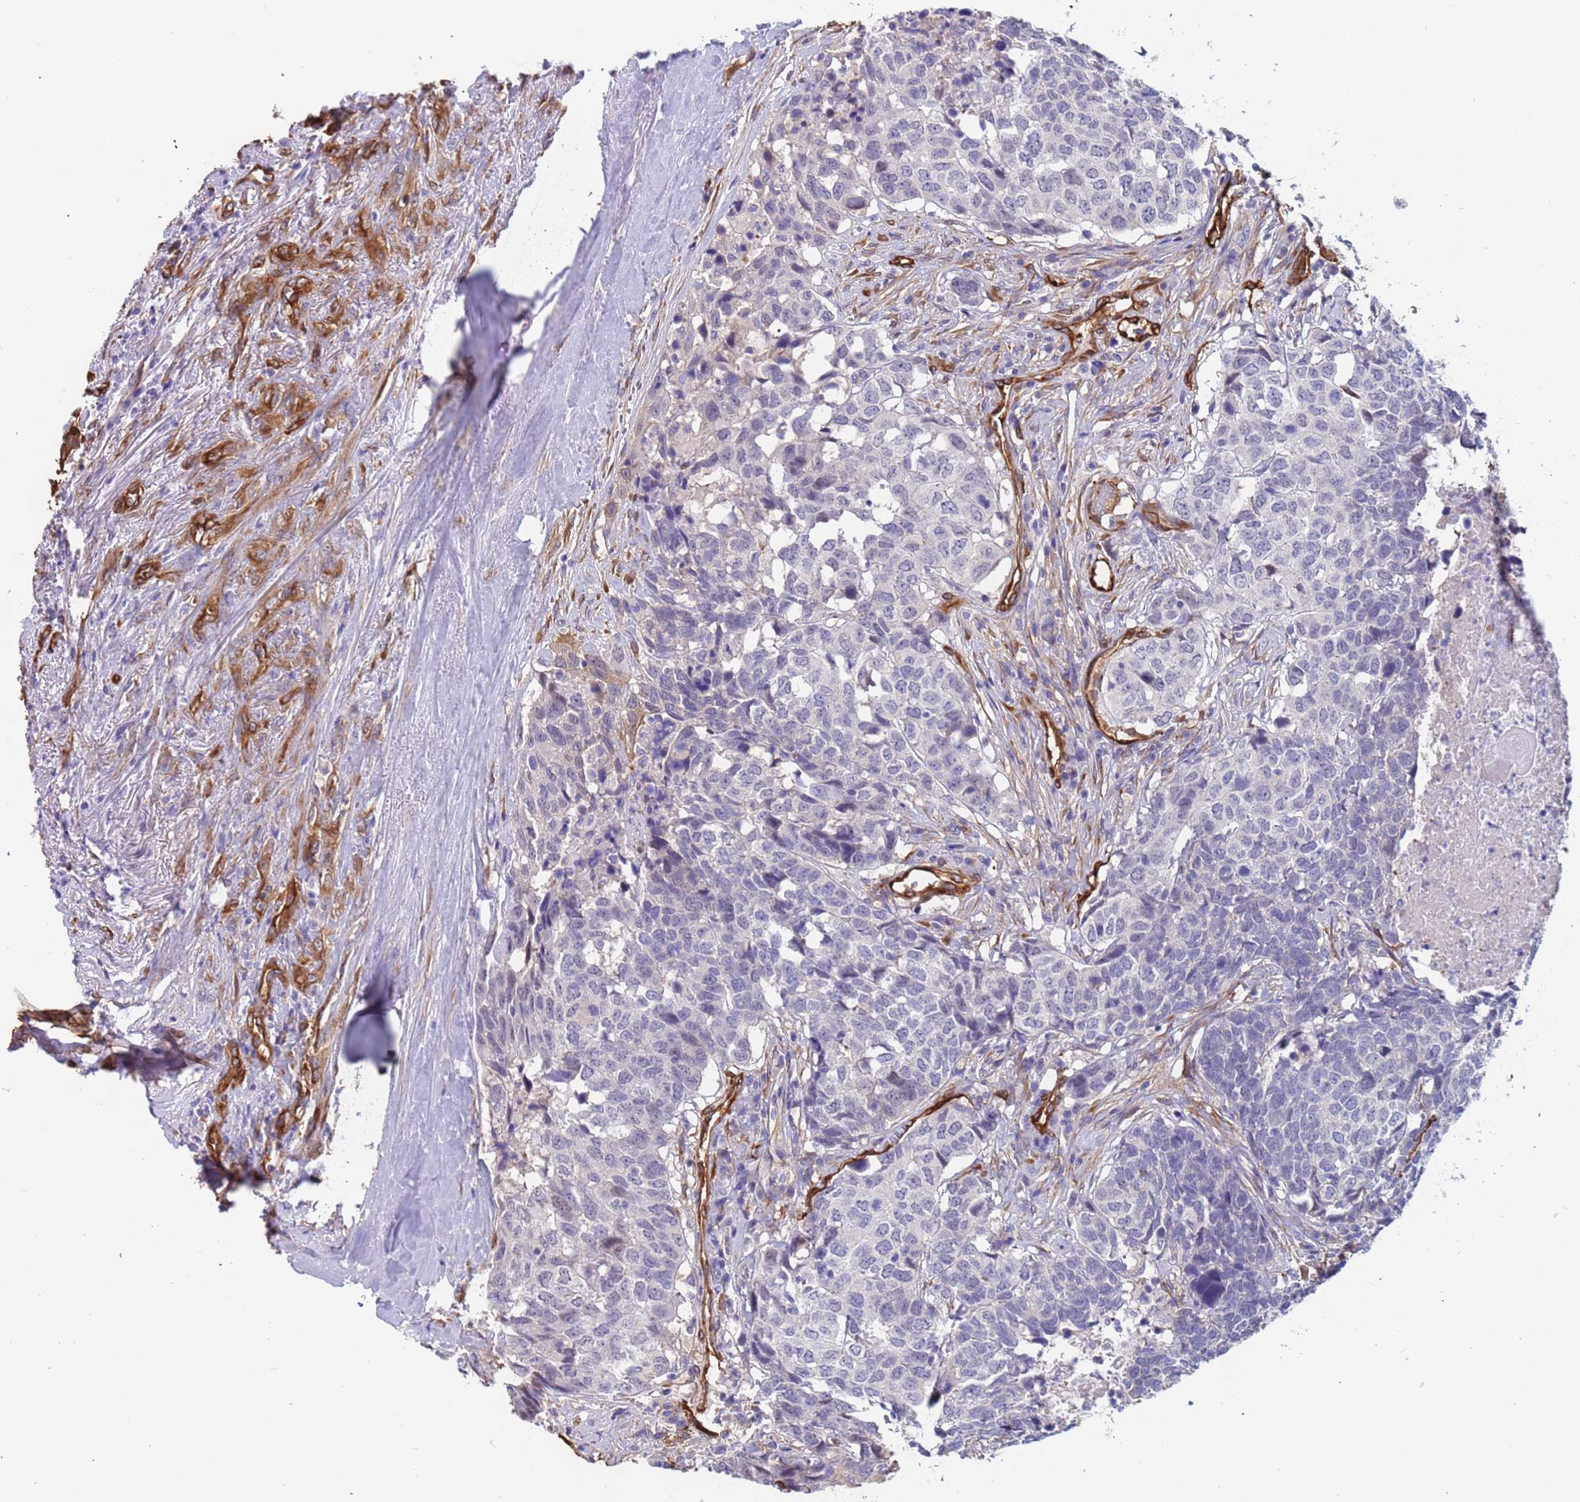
{"staining": {"intensity": "negative", "quantity": "none", "location": "none"}, "tissue": "head and neck cancer", "cell_type": "Tumor cells", "image_type": "cancer", "snomed": [{"axis": "morphology", "description": "Squamous cell carcinoma, NOS"}, {"axis": "topography", "description": "Head-Neck"}], "caption": "Photomicrograph shows no significant protein expression in tumor cells of head and neck squamous cell carcinoma.", "gene": "EHD2", "patient": {"sex": "male", "age": 66}}